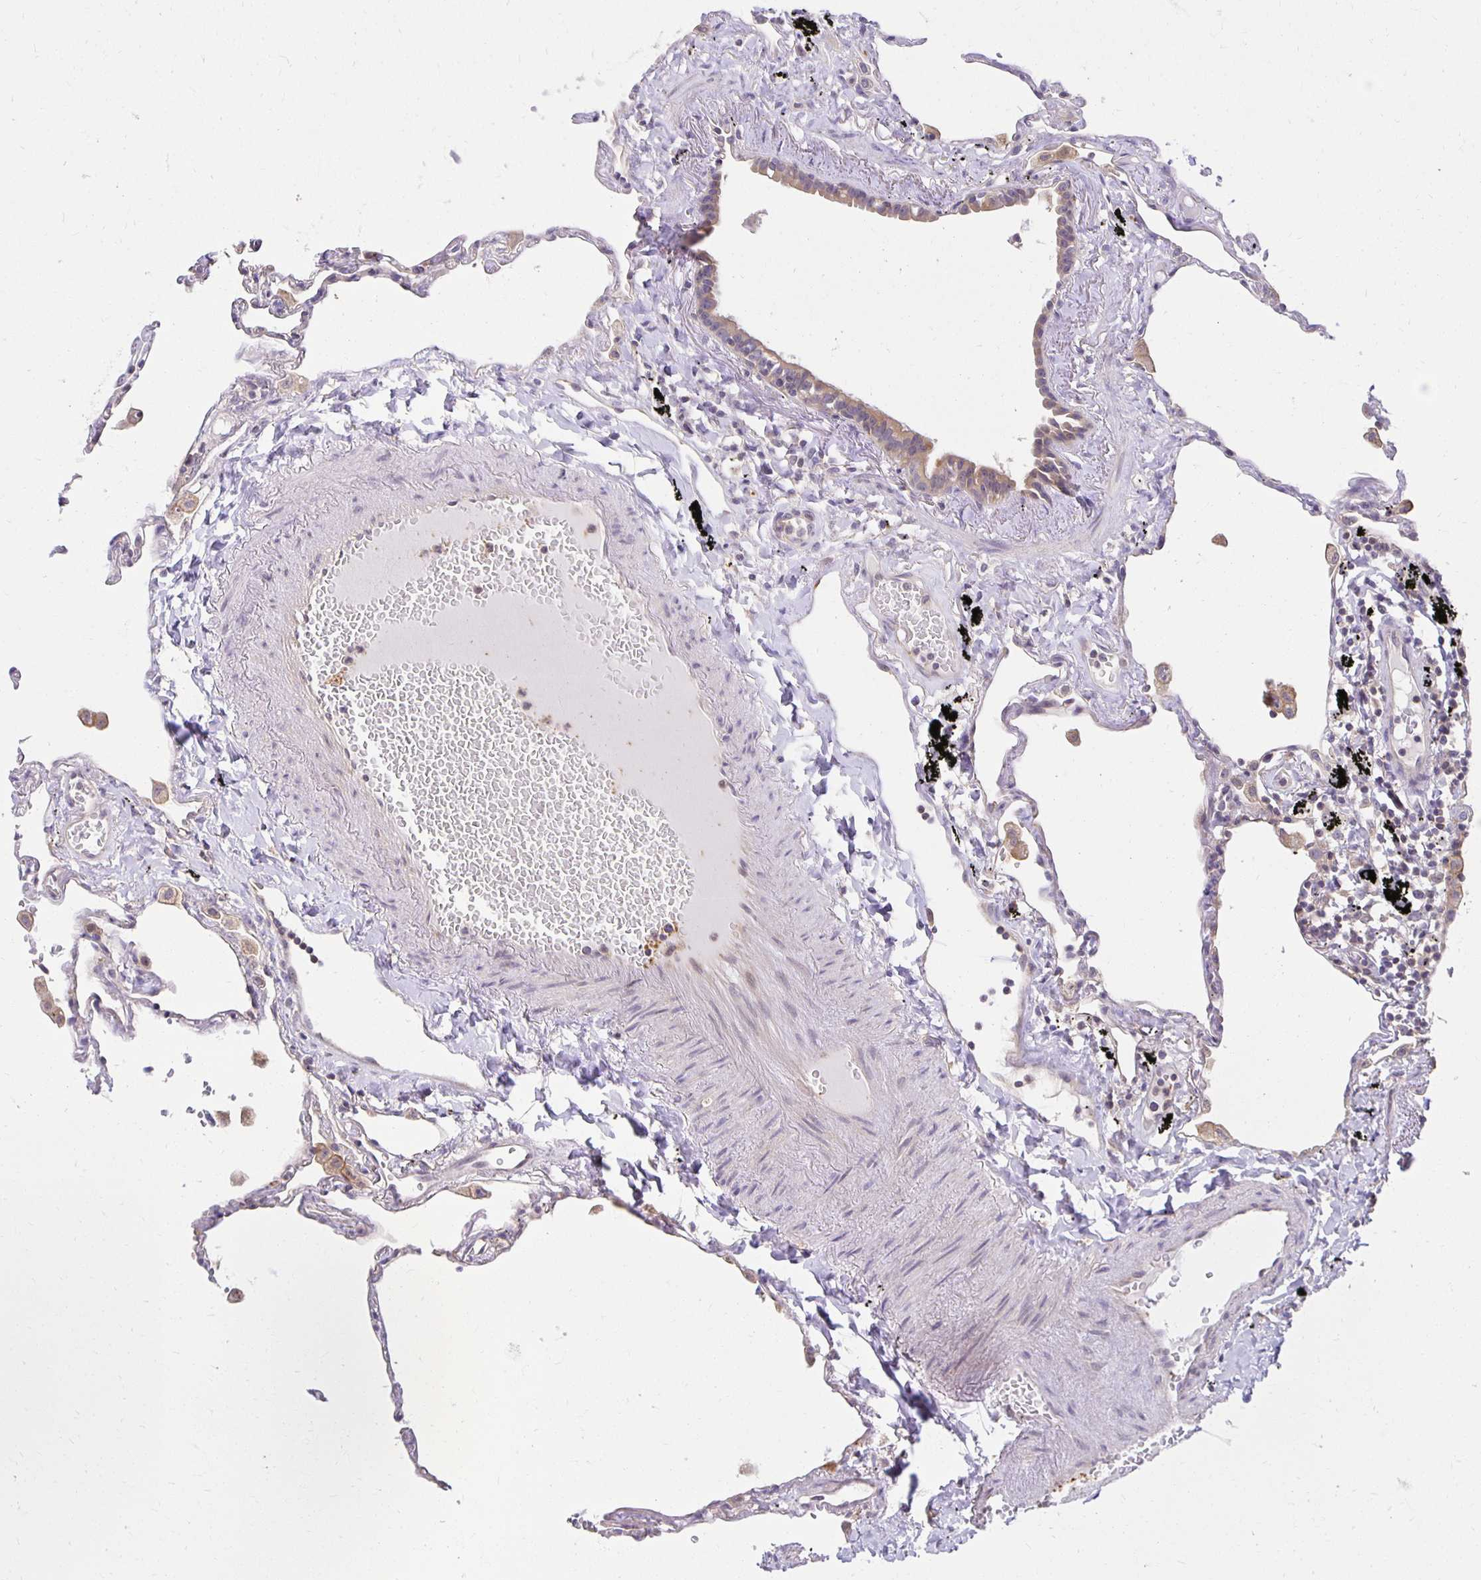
{"staining": {"intensity": "weak", "quantity": "25%-75%", "location": "cytoplasmic/membranous"}, "tissue": "lung", "cell_type": "Alveolar cells", "image_type": "normal", "snomed": [{"axis": "morphology", "description": "Normal tissue, NOS"}, {"axis": "topography", "description": "Lung"}], "caption": "Weak cytoplasmic/membranous protein staining is appreciated in about 25%-75% of alveolar cells in lung. The staining was performed using DAB, with brown indicating positive protein expression. Nuclei are stained blue with hematoxylin.", "gene": "MIEN1", "patient": {"sex": "female", "age": 67}}